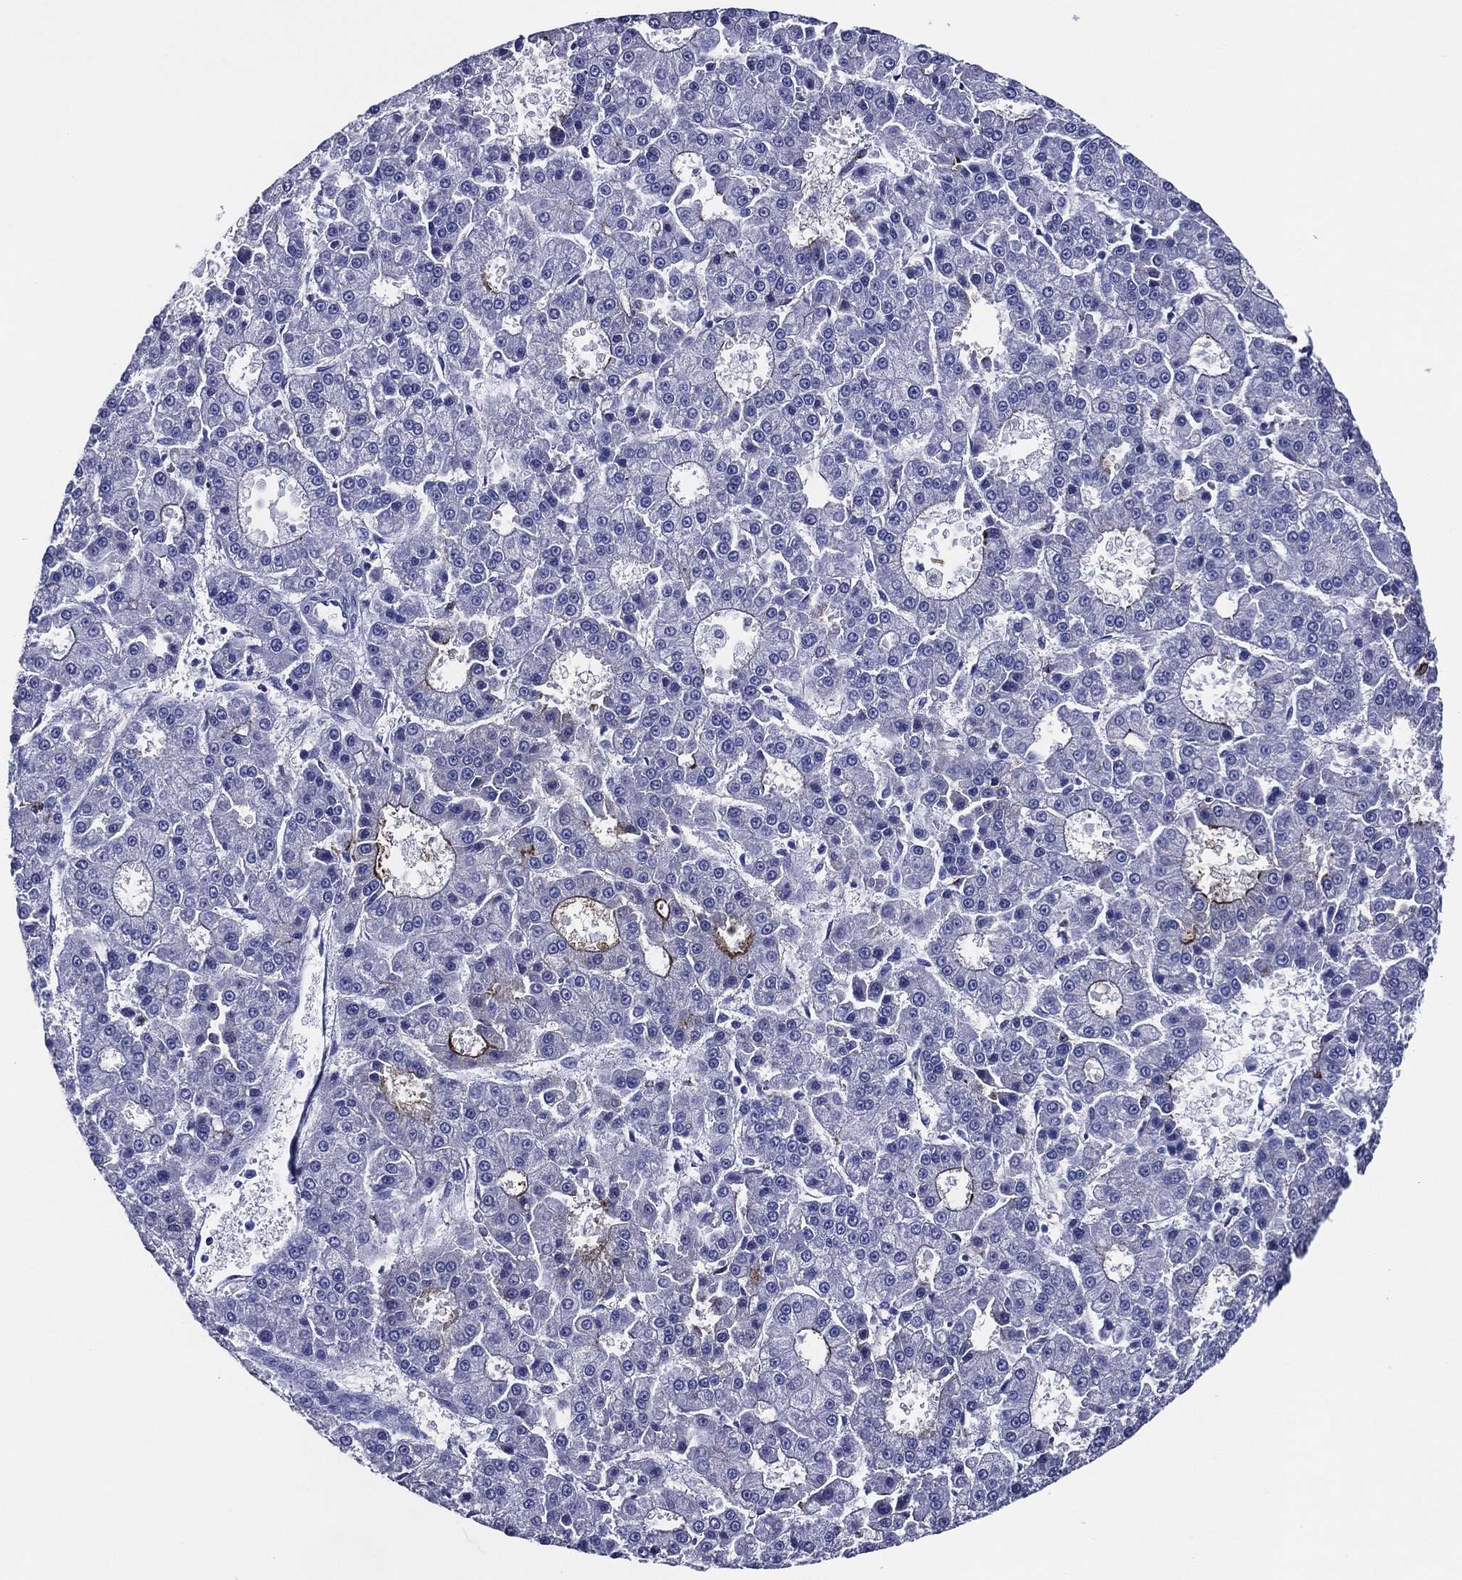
{"staining": {"intensity": "moderate", "quantity": "<25%", "location": "cytoplasmic/membranous"}, "tissue": "liver cancer", "cell_type": "Tumor cells", "image_type": "cancer", "snomed": [{"axis": "morphology", "description": "Carcinoma, Hepatocellular, NOS"}, {"axis": "topography", "description": "Liver"}], "caption": "The immunohistochemical stain highlights moderate cytoplasmic/membranous positivity in tumor cells of hepatocellular carcinoma (liver) tissue.", "gene": "ACE2", "patient": {"sex": "male", "age": 70}}